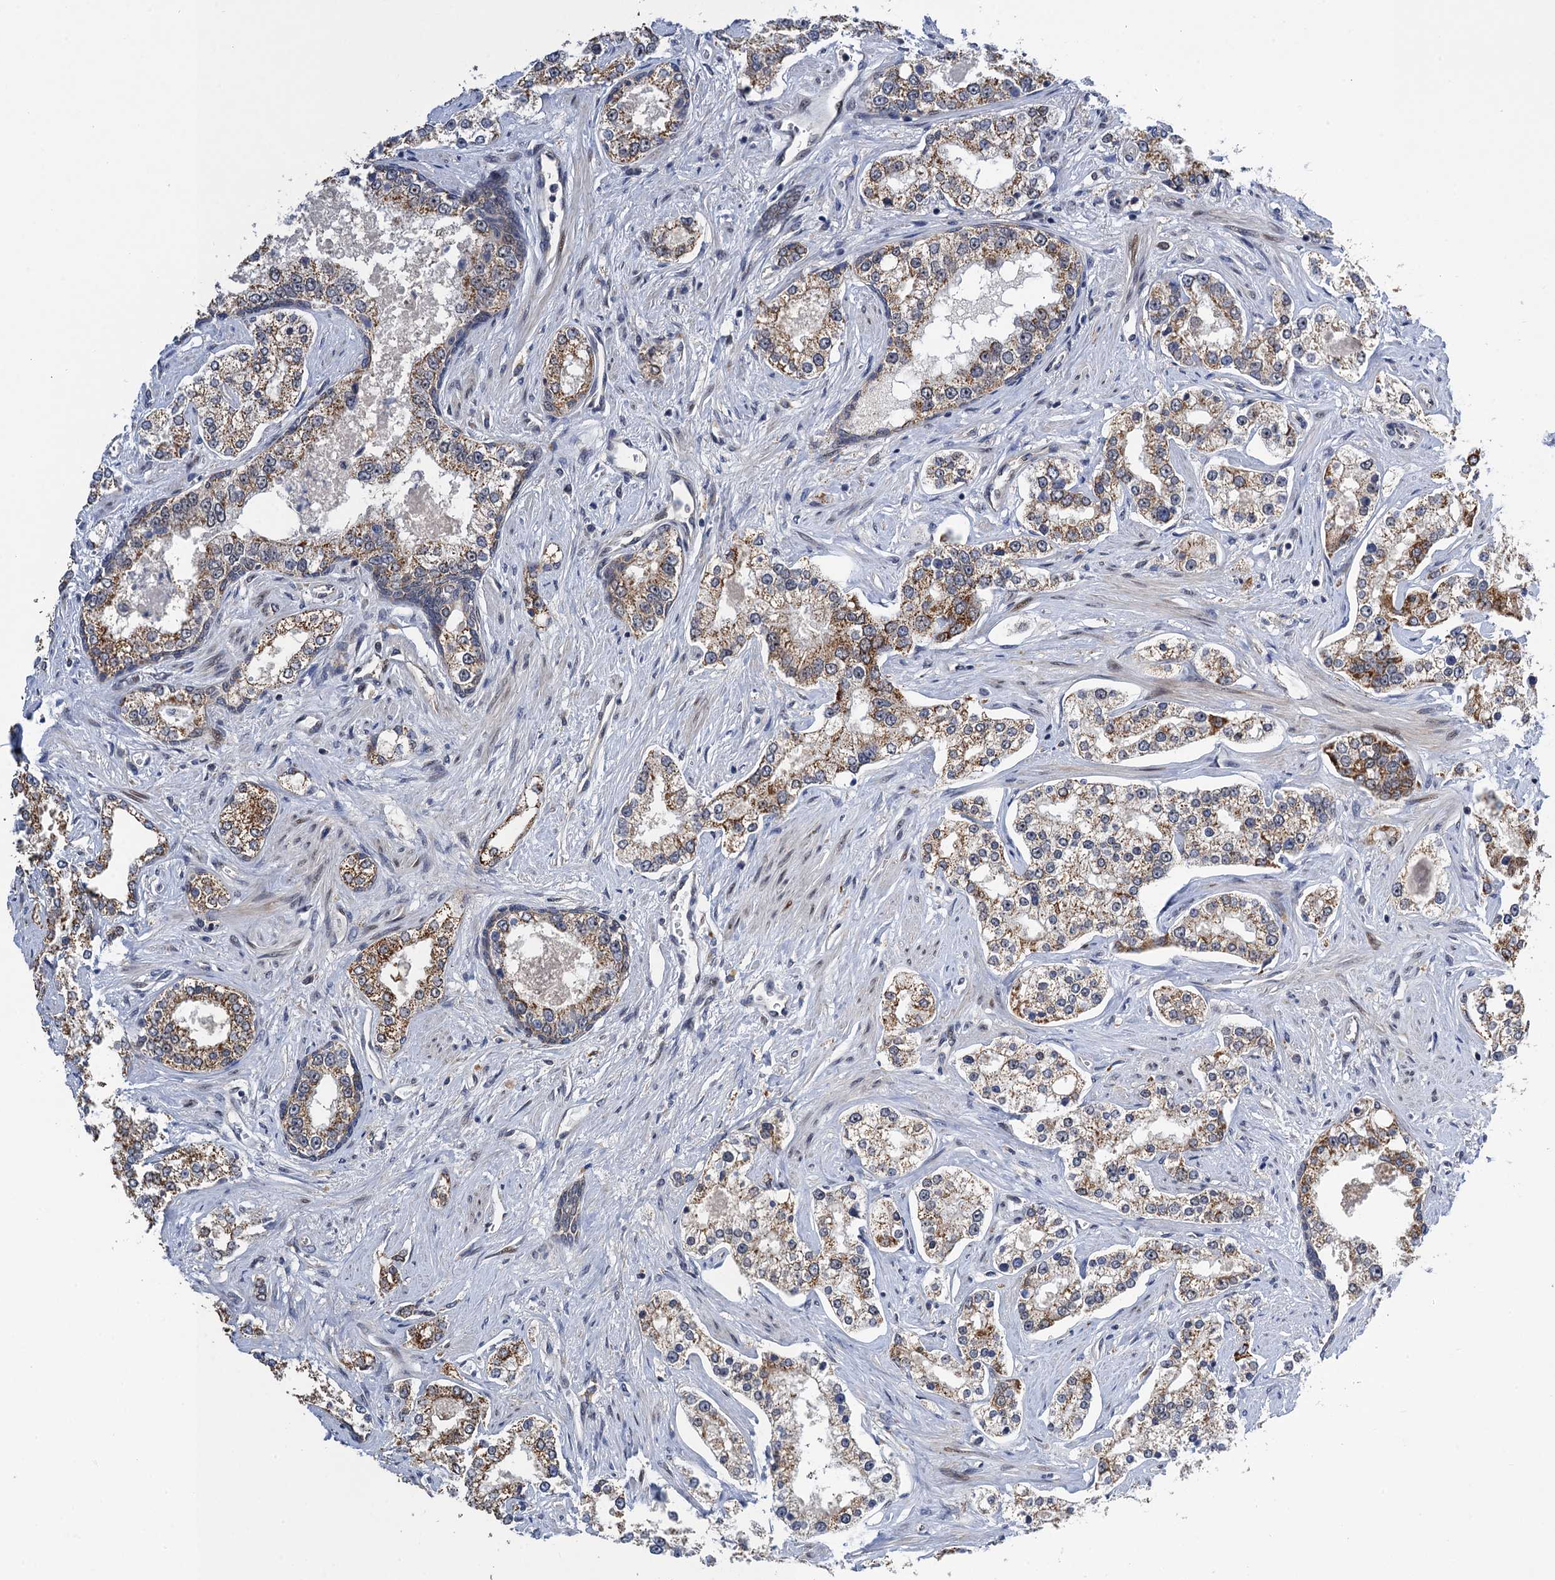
{"staining": {"intensity": "moderate", "quantity": ">75%", "location": "cytoplasmic/membranous"}, "tissue": "prostate cancer", "cell_type": "Tumor cells", "image_type": "cancer", "snomed": [{"axis": "morphology", "description": "Normal tissue, NOS"}, {"axis": "morphology", "description": "Adenocarcinoma, High grade"}, {"axis": "topography", "description": "Prostate"}], "caption": "The immunohistochemical stain shows moderate cytoplasmic/membranous staining in tumor cells of adenocarcinoma (high-grade) (prostate) tissue. Immunohistochemistry stains the protein in brown and the nuclei are stained blue.", "gene": "ZAR1L", "patient": {"sex": "male", "age": 83}}